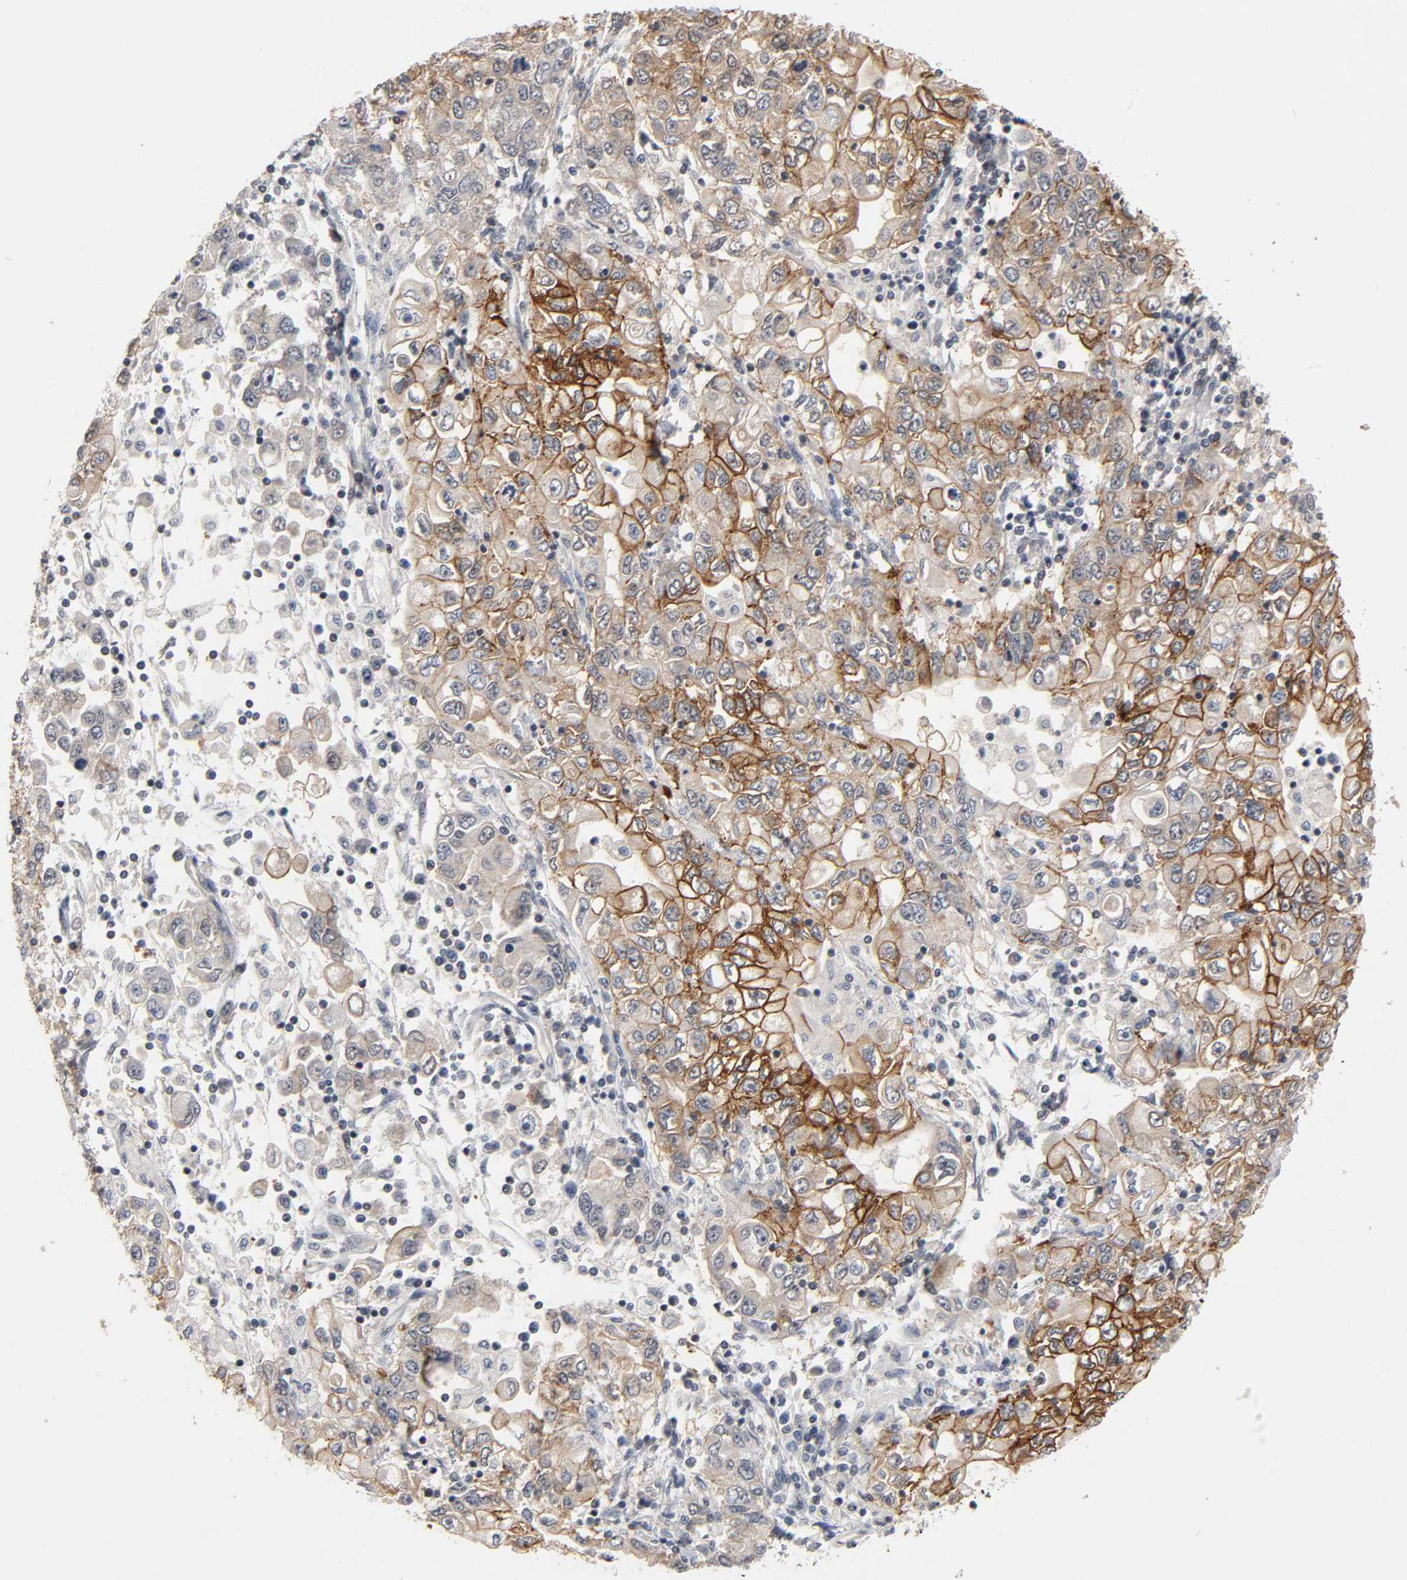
{"staining": {"intensity": "strong", "quantity": ">75%", "location": "cytoplasmic/membranous"}, "tissue": "stomach cancer", "cell_type": "Tumor cells", "image_type": "cancer", "snomed": [{"axis": "morphology", "description": "Adenocarcinoma, NOS"}, {"axis": "topography", "description": "Stomach, lower"}], "caption": "Stomach cancer (adenocarcinoma) stained with immunohistochemistry (IHC) exhibits strong cytoplasmic/membranous positivity in approximately >75% of tumor cells.", "gene": "HTR1E", "patient": {"sex": "female", "age": 72}}